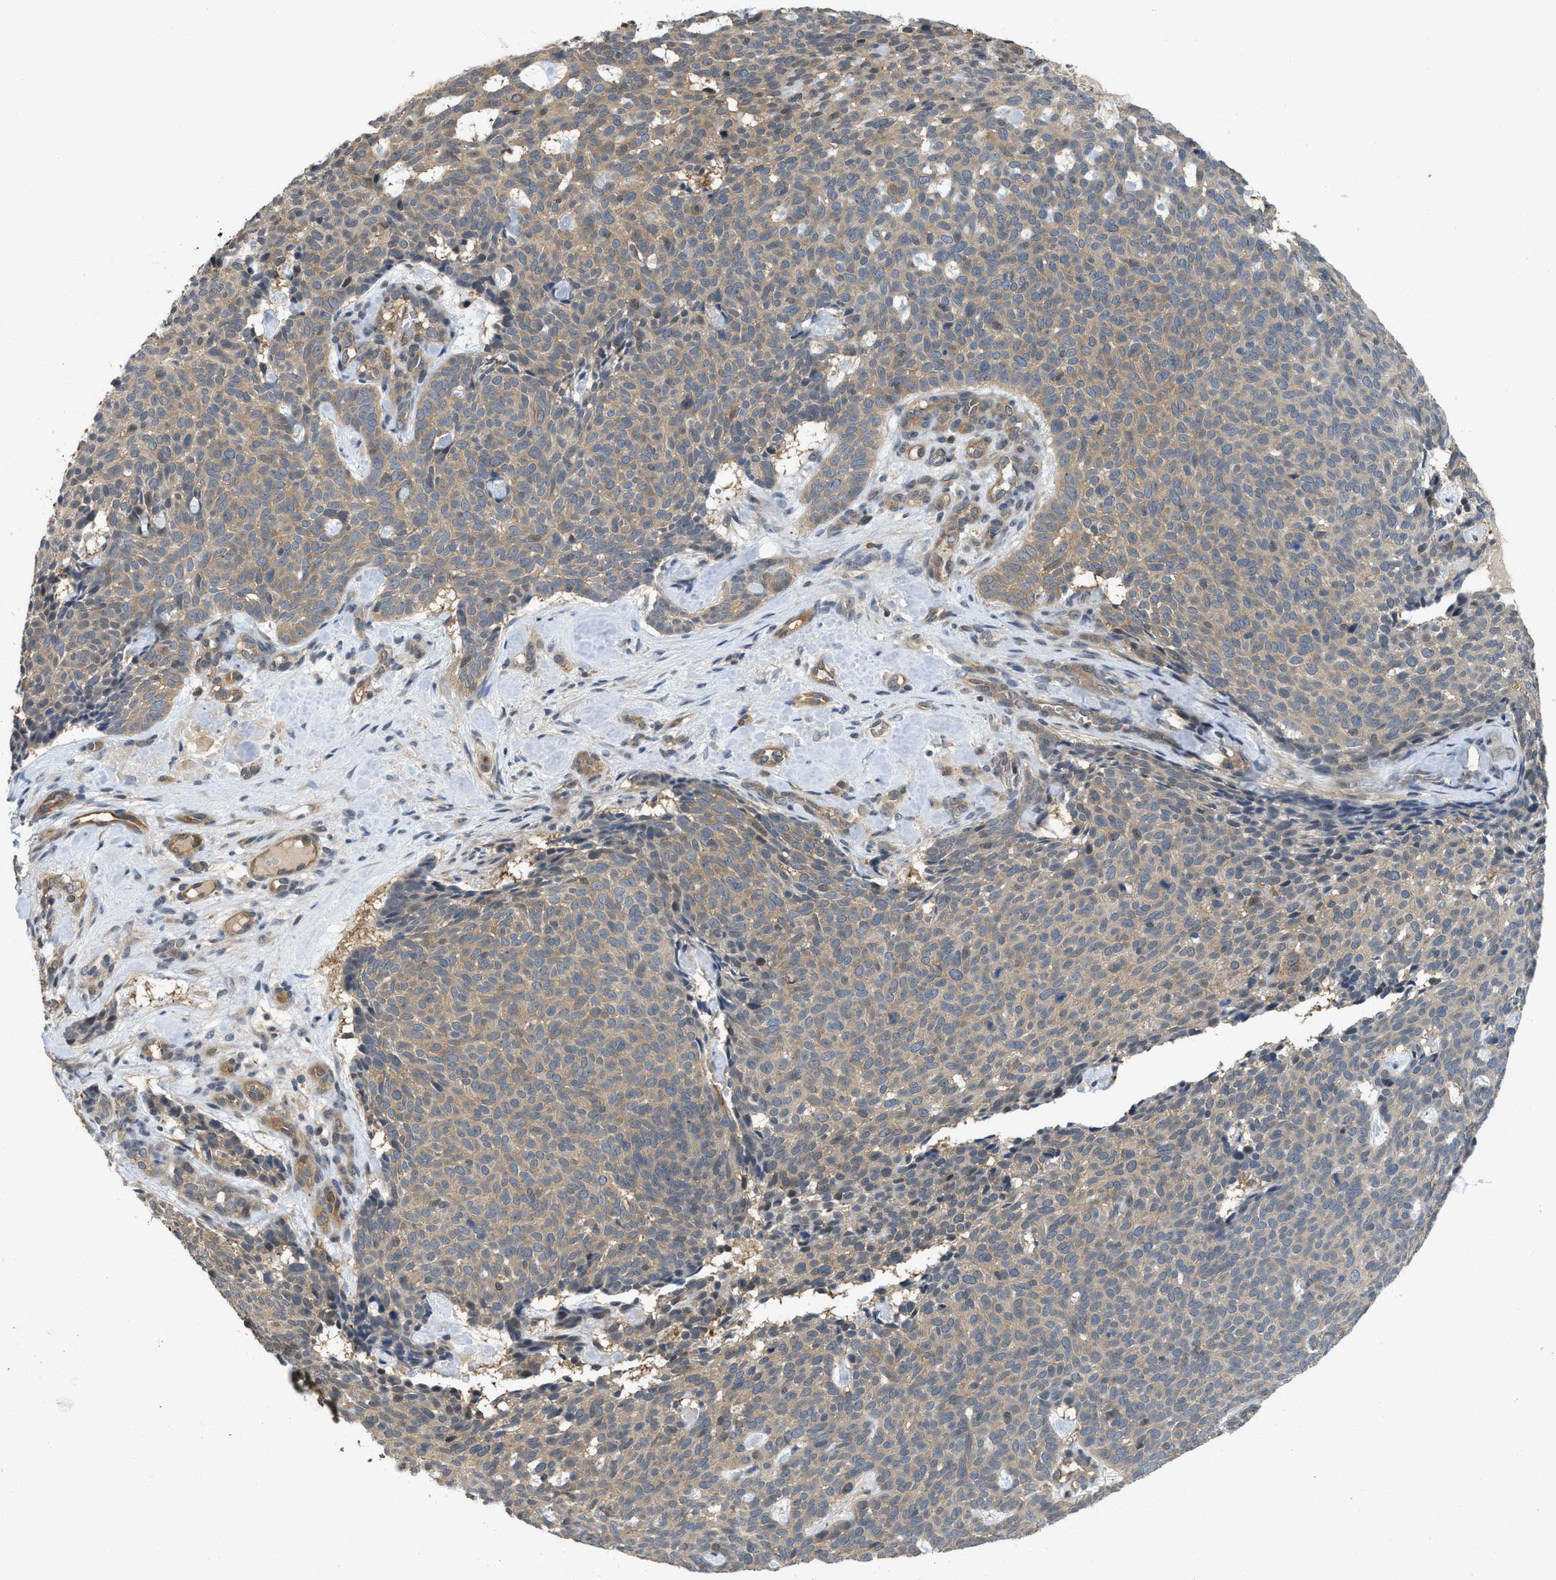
{"staining": {"intensity": "weak", "quantity": ">75%", "location": "cytoplasmic/membranous"}, "tissue": "skin cancer", "cell_type": "Tumor cells", "image_type": "cancer", "snomed": [{"axis": "morphology", "description": "Basal cell carcinoma"}, {"axis": "topography", "description": "Skin"}], "caption": "IHC histopathology image of human skin cancer (basal cell carcinoma) stained for a protein (brown), which shows low levels of weak cytoplasmic/membranous expression in about >75% of tumor cells.", "gene": "TES", "patient": {"sex": "male", "age": 61}}